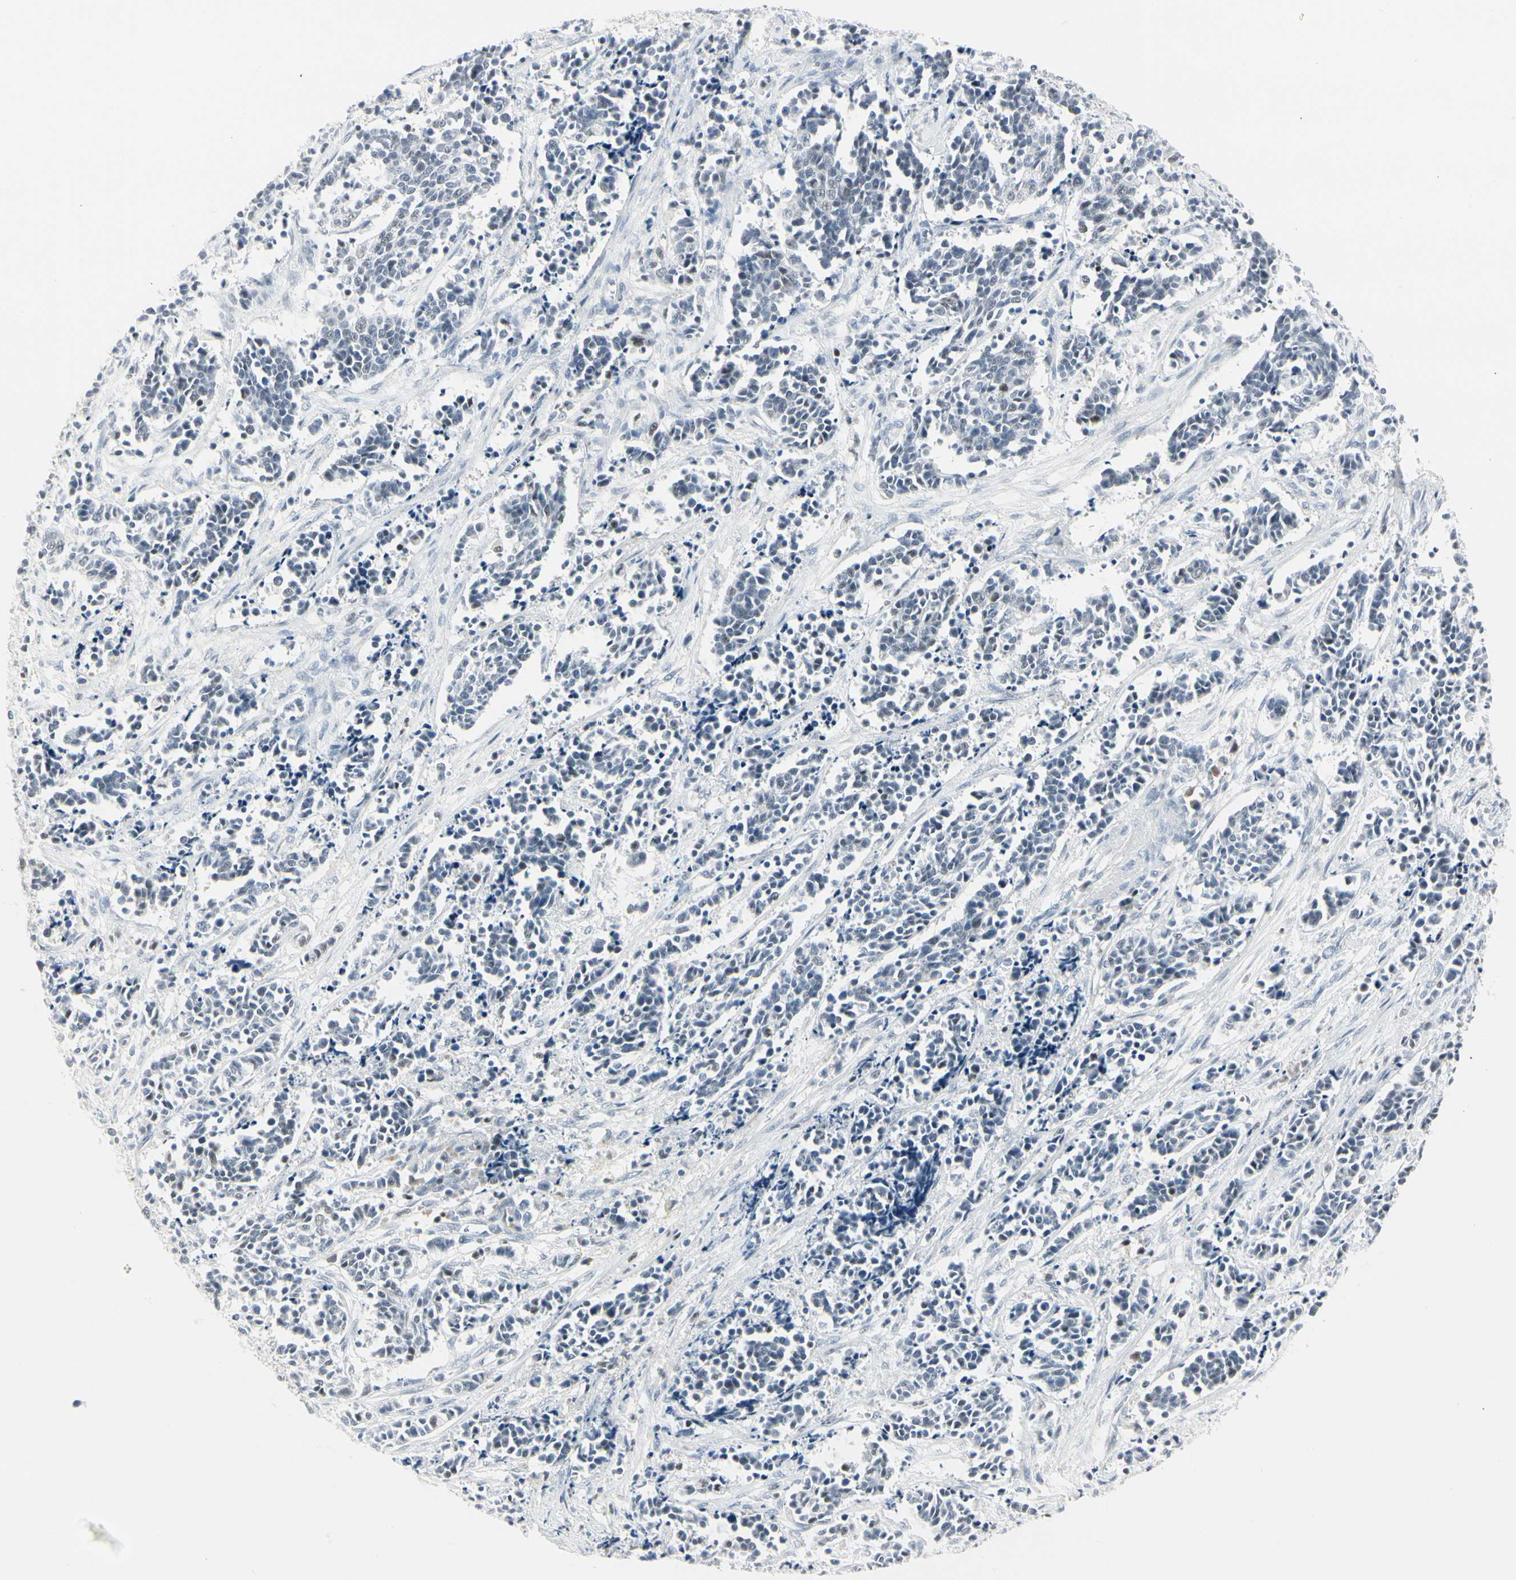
{"staining": {"intensity": "moderate", "quantity": "<25%", "location": "nuclear"}, "tissue": "cervical cancer", "cell_type": "Tumor cells", "image_type": "cancer", "snomed": [{"axis": "morphology", "description": "Squamous cell carcinoma, NOS"}, {"axis": "topography", "description": "Cervix"}], "caption": "A histopathology image of cervical cancer stained for a protein displays moderate nuclear brown staining in tumor cells. (DAB (3,3'-diaminobenzidine) IHC with brightfield microscopy, high magnification).", "gene": "ZBTB7B", "patient": {"sex": "female", "age": 35}}